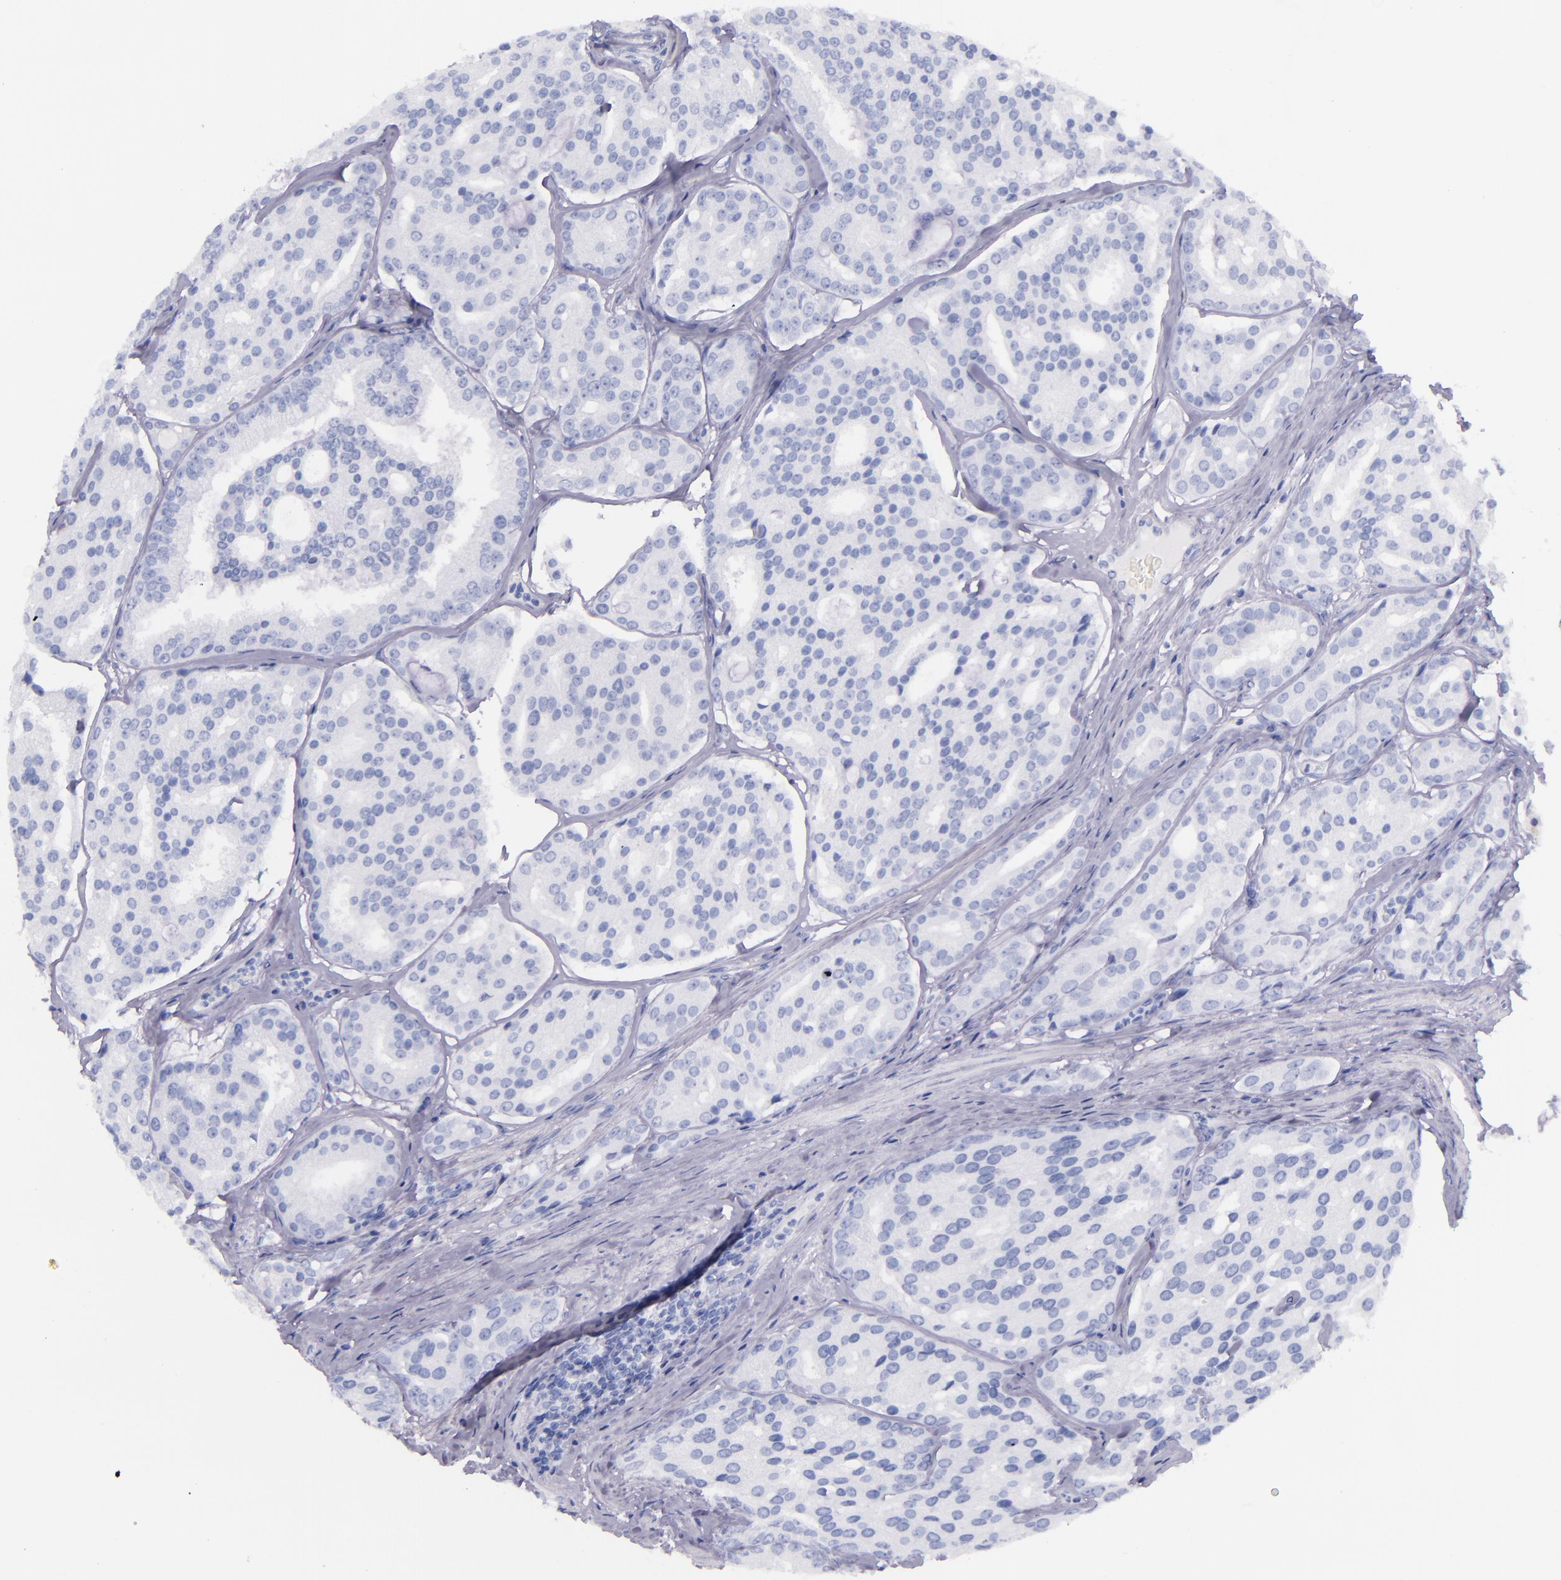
{"staining": {"intensity": "negative", "quantity": "none", "location": "none"}, "tissue": "prostate cancer", "cell_type": "Tumor cells", "image_type": "cancer", "snomed": [{"axis": "morphology", "description": "Adenocarcinoma, High grade"}, {"axis": "topography", "description": "Prostate"}], "caption": "Histopathology image shows no protein staining in tumor cells of prostate cancer tissue.", "gene": "SFTPB", "patient": {"sex": "male", "age": 64}}